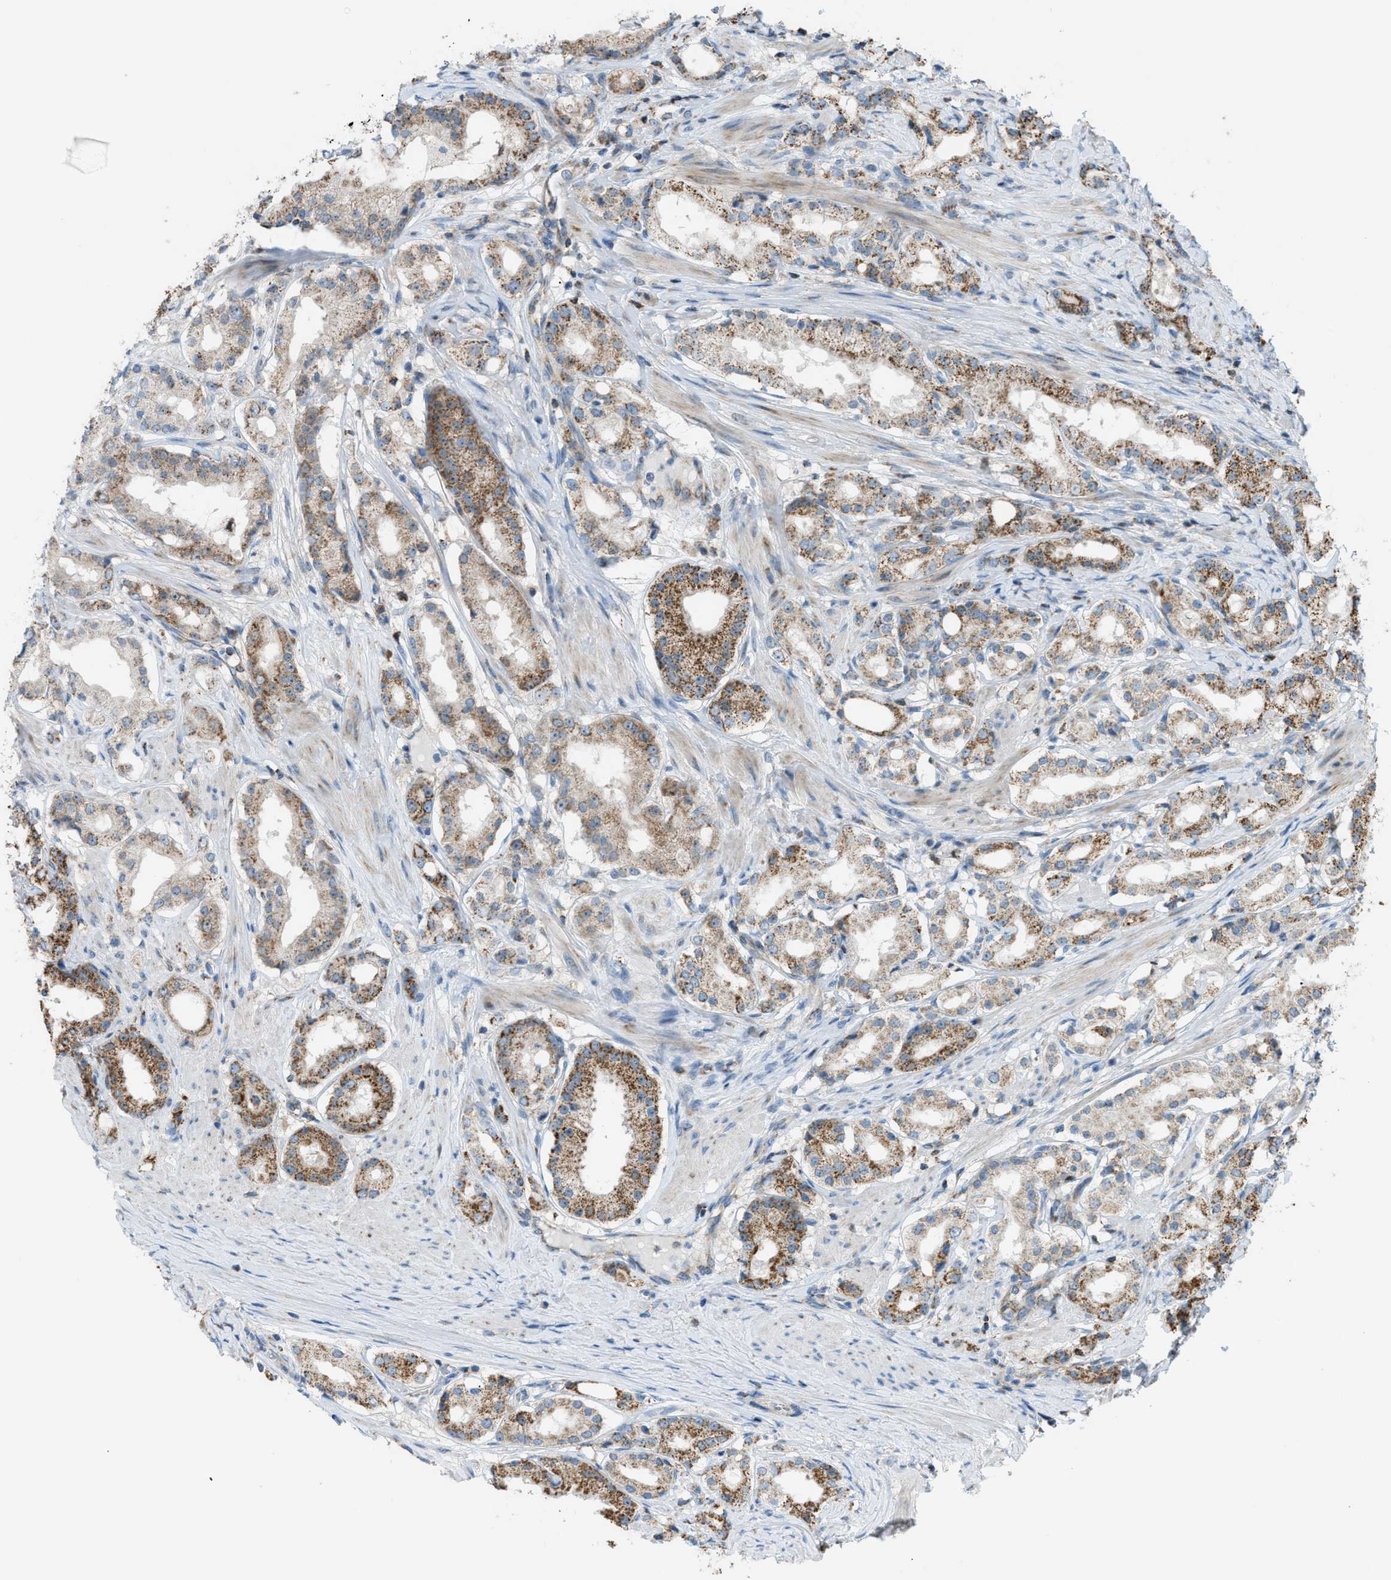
{"staining": {"intensity": "moderate", "quantity": ">75%", "location": "cytoplasmic/membranous"}, "tissue": "prostate cancer", "cell_type": "Tumor cells", "image_type": "cancer", "snomed": [{"axis": "morphology", "description": "Adenocarcinoma, Low grade"}, {"axis": "topography", "description": "Prostate"}], "caption": "DAB (3,3'-diaminobenzidine) immunohistochemical staining of human prostate adenocarcinoma (low-grade) reveals moderate cytoplasmic/membranous protein expression in approximately >75% of tumor cells.", "gene": "SRM", "patient": {"sex": "male", "age": 63}}